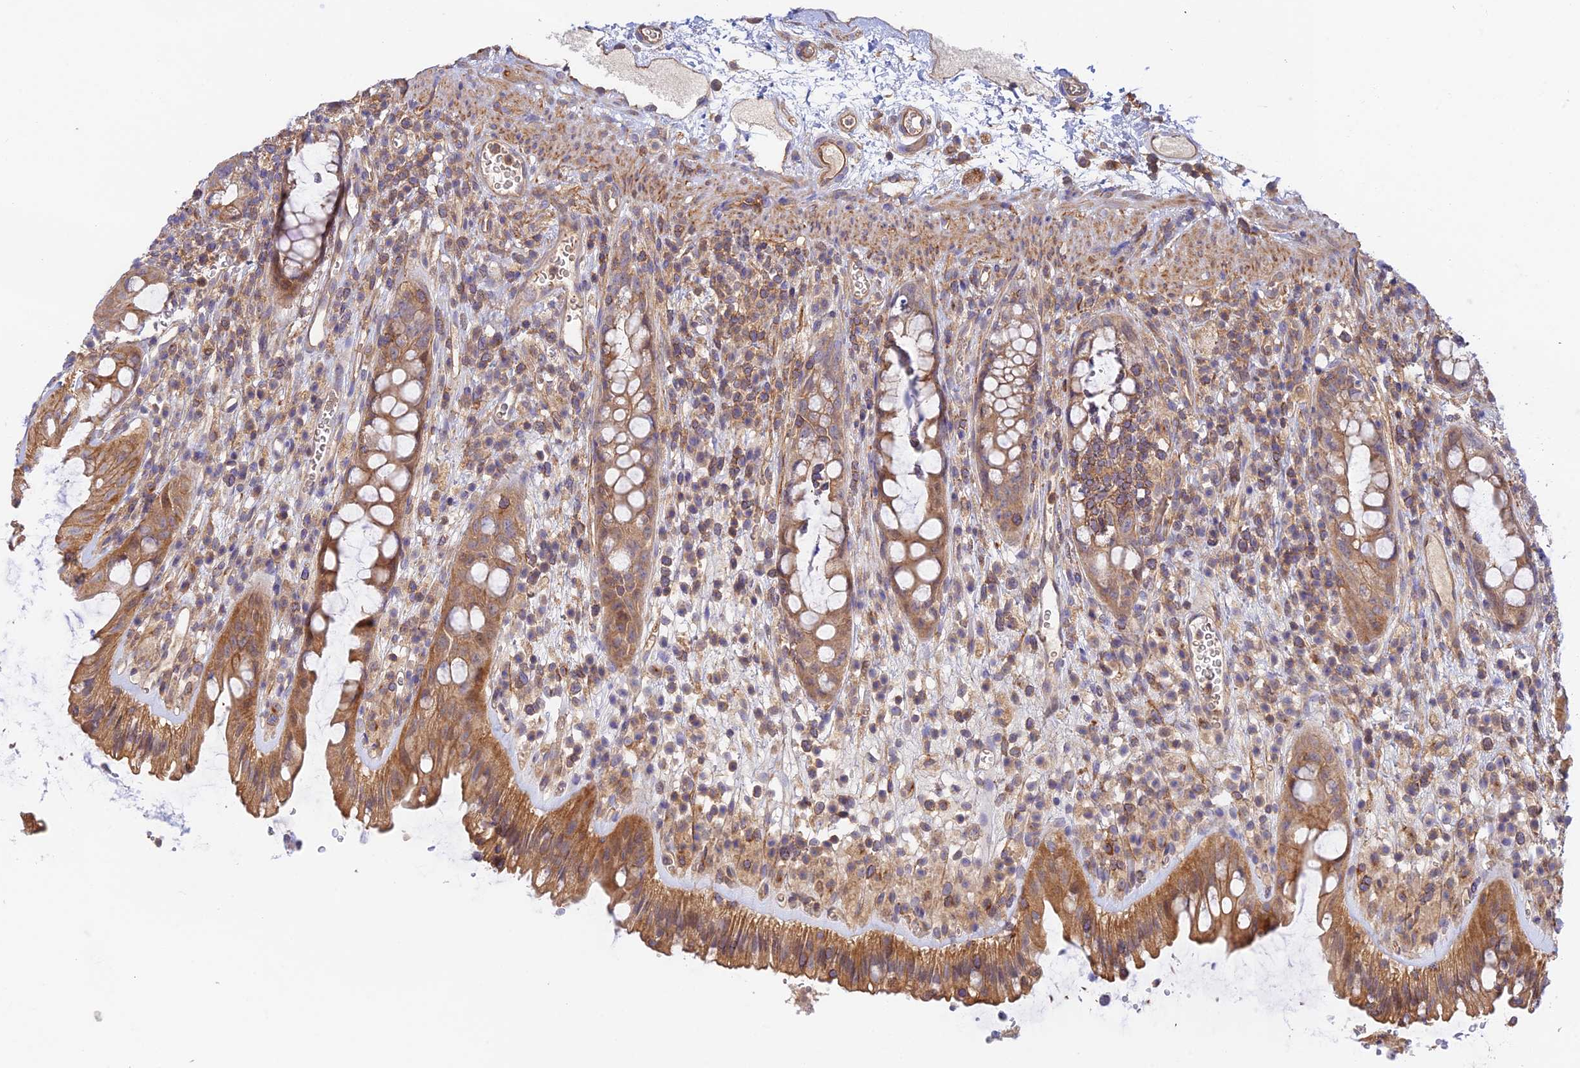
{"staining": {"intensity": "moderate", "quantity": ">75%", "location": "cytoplasmic/membranous"}, "tissue": "rectum", "cell_type": "Glandular cells", "image_type": "normal", "snomed": [{"axis": "morphology", "description": "Normal tissue, NOS"}, {"axis": "topography", "description": "Rectum"}], "caption": "Protein staining demonstrates moderate cytoplasmic/membranous expression in about >75% of glandular cells in benign rectum. The protein is shown in brown color, while the nuclei are stained blue.", "gene": "MYO9A", "patient": {"sex": "female", "age": 57}}